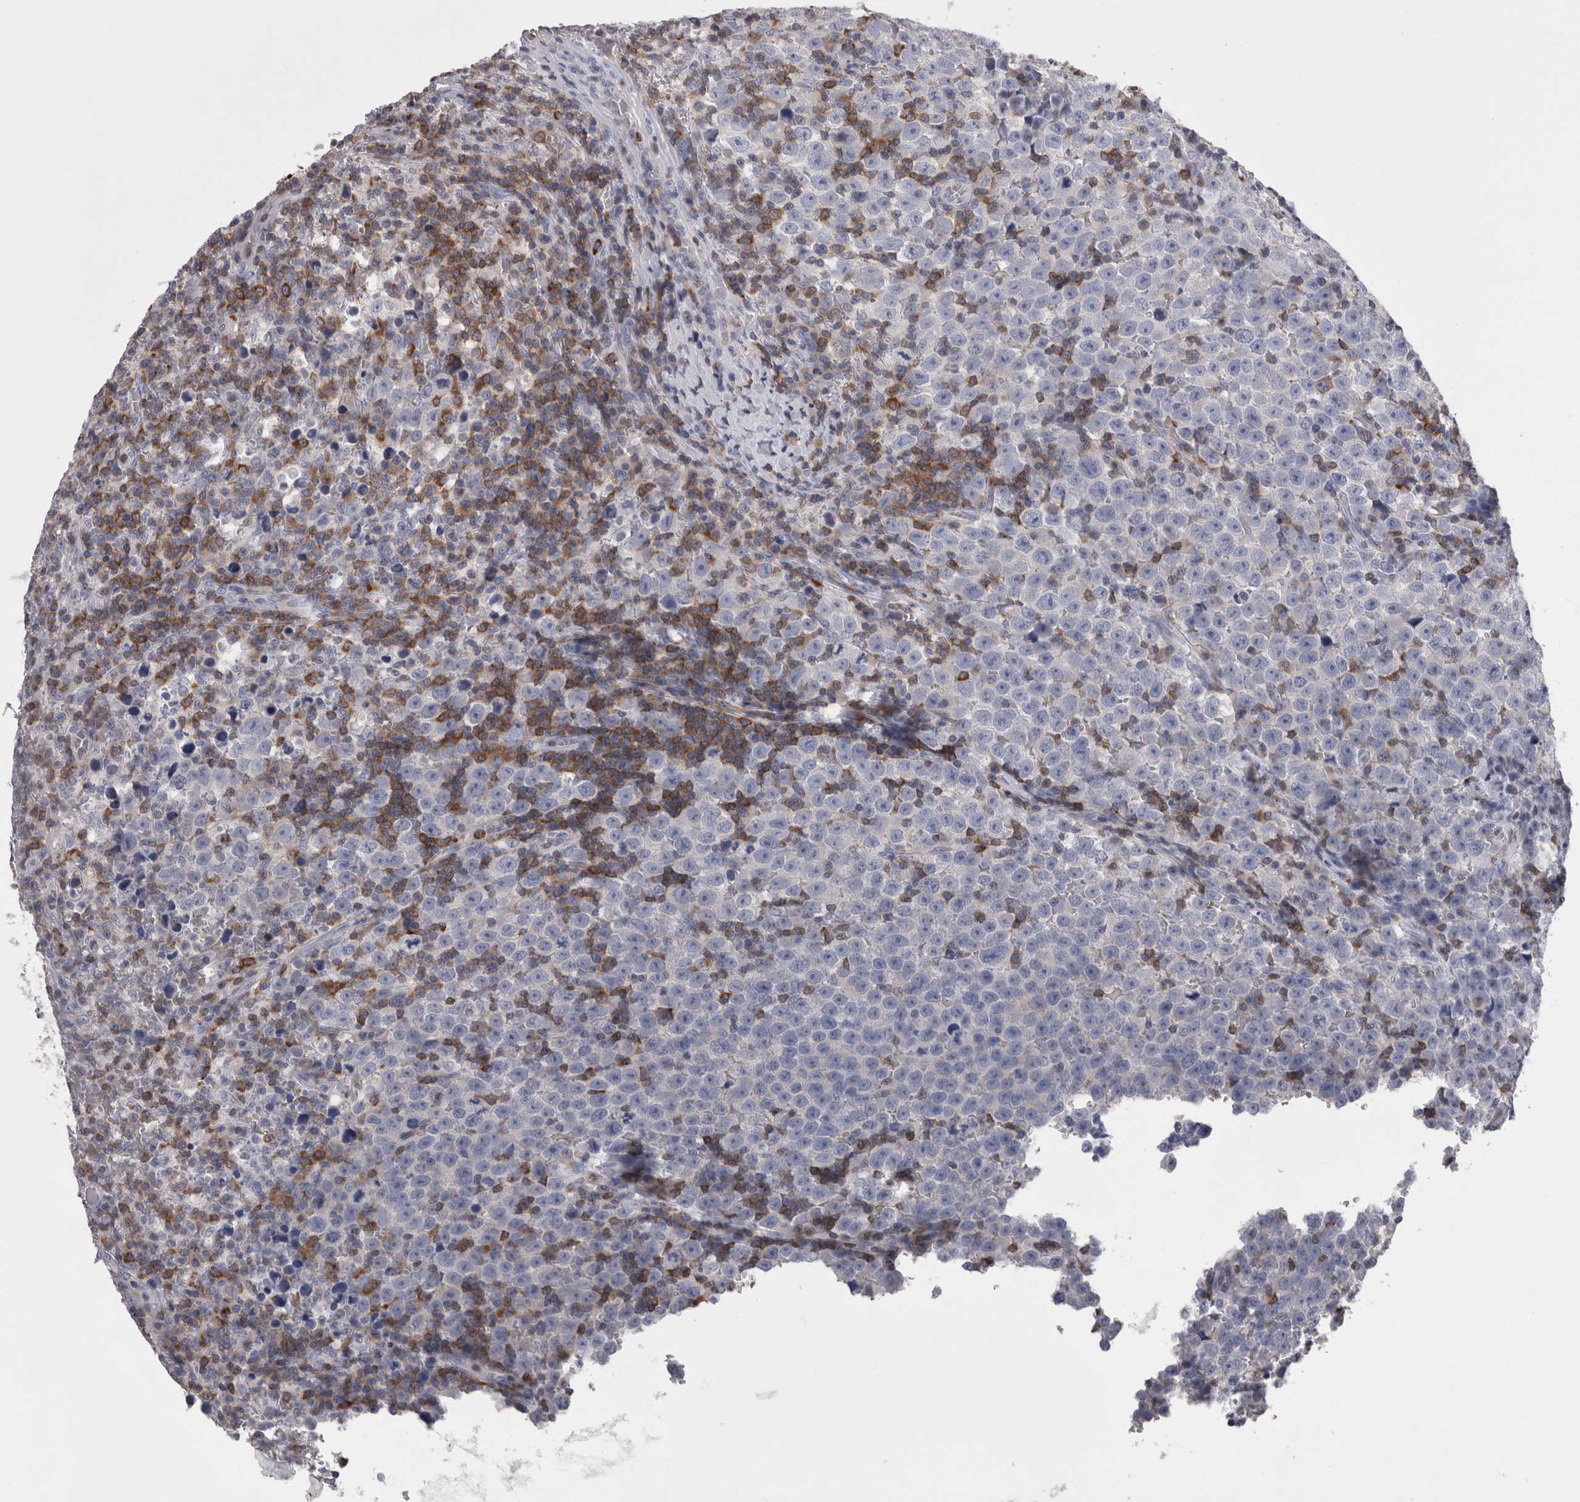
{"staining": {"intensity": "negative", "quantity": "none", "location": "none"}, "tissue": "testis cancer", "cell_type": "Tumor cells", "image_type": "cancer", "snomed": [{"axis": "morphology", "description": "Seminoma, NOS"}, {"axis": "topography", "description": "Testis"}], "caption": "An immunohistochemistry histopathology image of testis seminoma is shown. There is no staining in tumor cells of testis seminoma.", "gene": "DCTN6", "patient": {"sex": "male", "age": 43}}